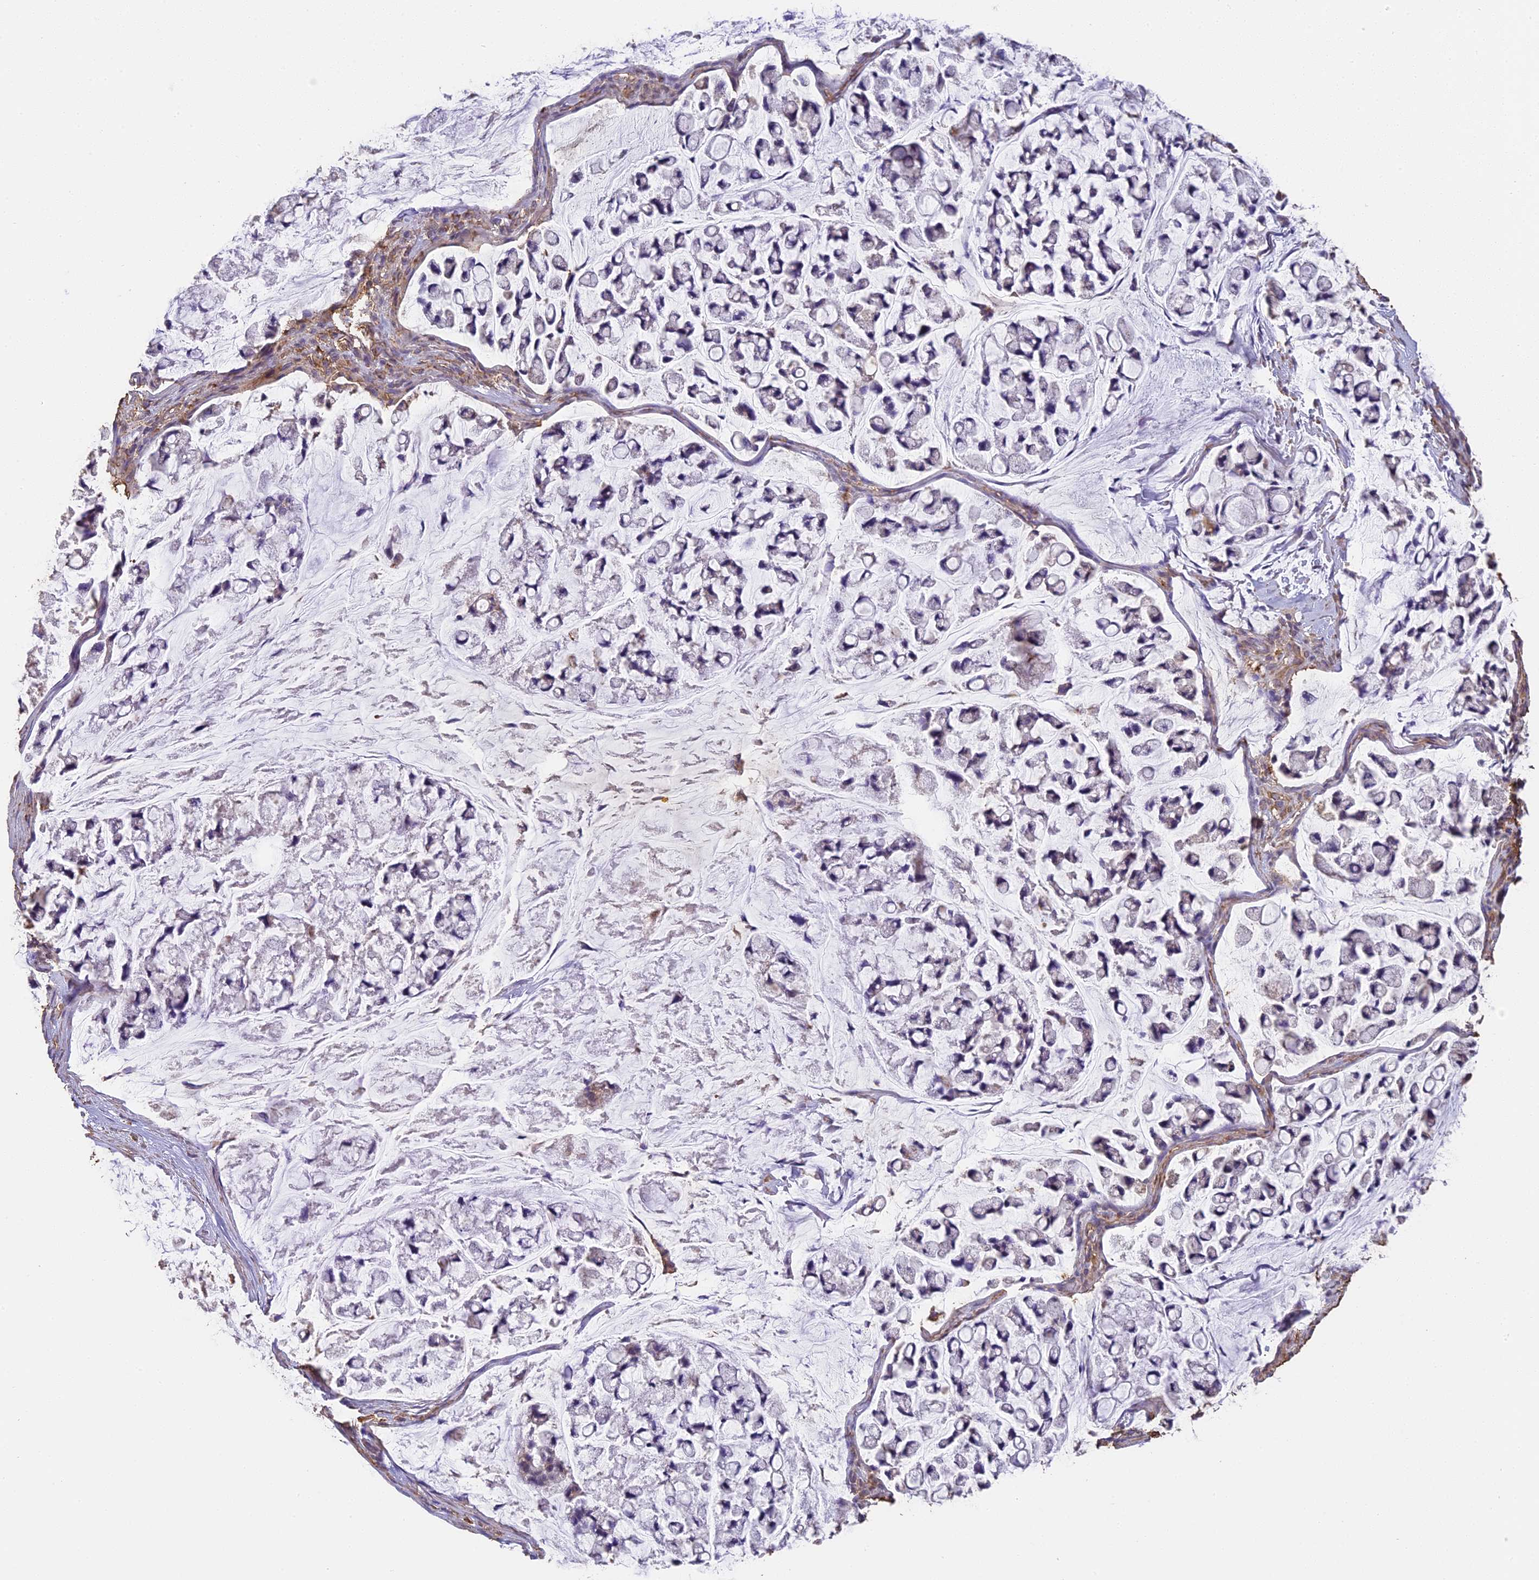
{"staining": {"intensity": "negative", "quantity": "none", "location": "none"}, "tissue": "stomach cancer", "cell_type": "Tumor cells", "image_type": "cancer", "snomed": [{"axis": "morphology", "description": "Adenocarcinoma, NOS"}, {"axis": "topography", "description": "Stomach, lower"}], "caption": "Adenocarcinoma (stomach) was stained to show a protein in brown. There is no significant positivity in tumor cells. (DAB IHC with hematoxylin counter stain).", "gene": "ARHGAP19", "patient": {"sex": "male", "age": 67}}